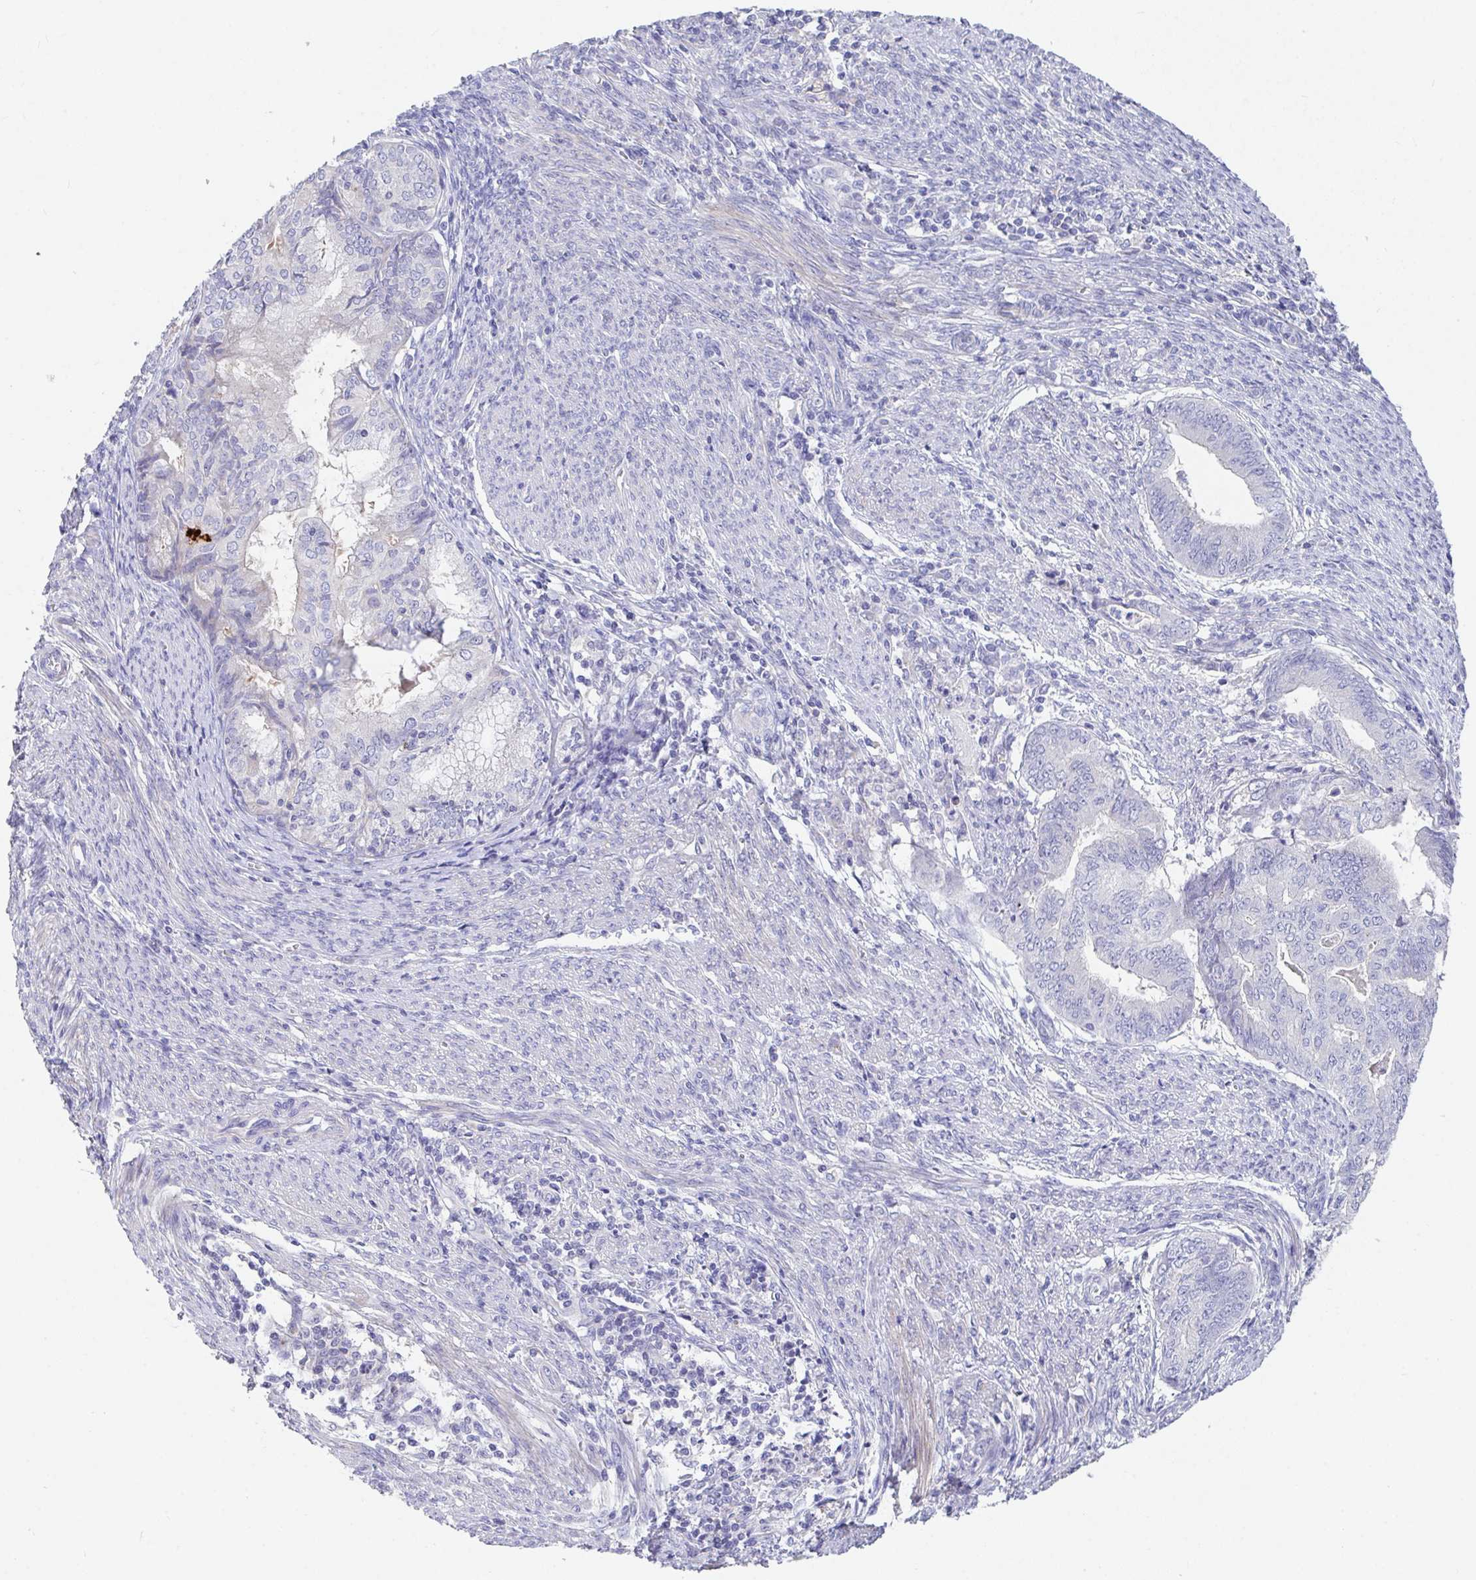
{"staining": {"intensity": "negative", "quantity": "none", "location": "none"}, "tissue": "endometrial cancer", "cell_type": "Tumor cells", "image_type": "cancer", "snomed": [{"axis": "morphology", "description": "Adenocarcinoma, NOS"}, {"axis": "topography", "description": "Endometrium"}], "caption": "High power microscopy photomicrograph of an immunohistochemistry histopathology image of endometrial cancer (adenocarcinoma), revealing no significant expression in tumor cells.", "gene": "ZNF561", "patient": {"sex": "female", "age": 79}}